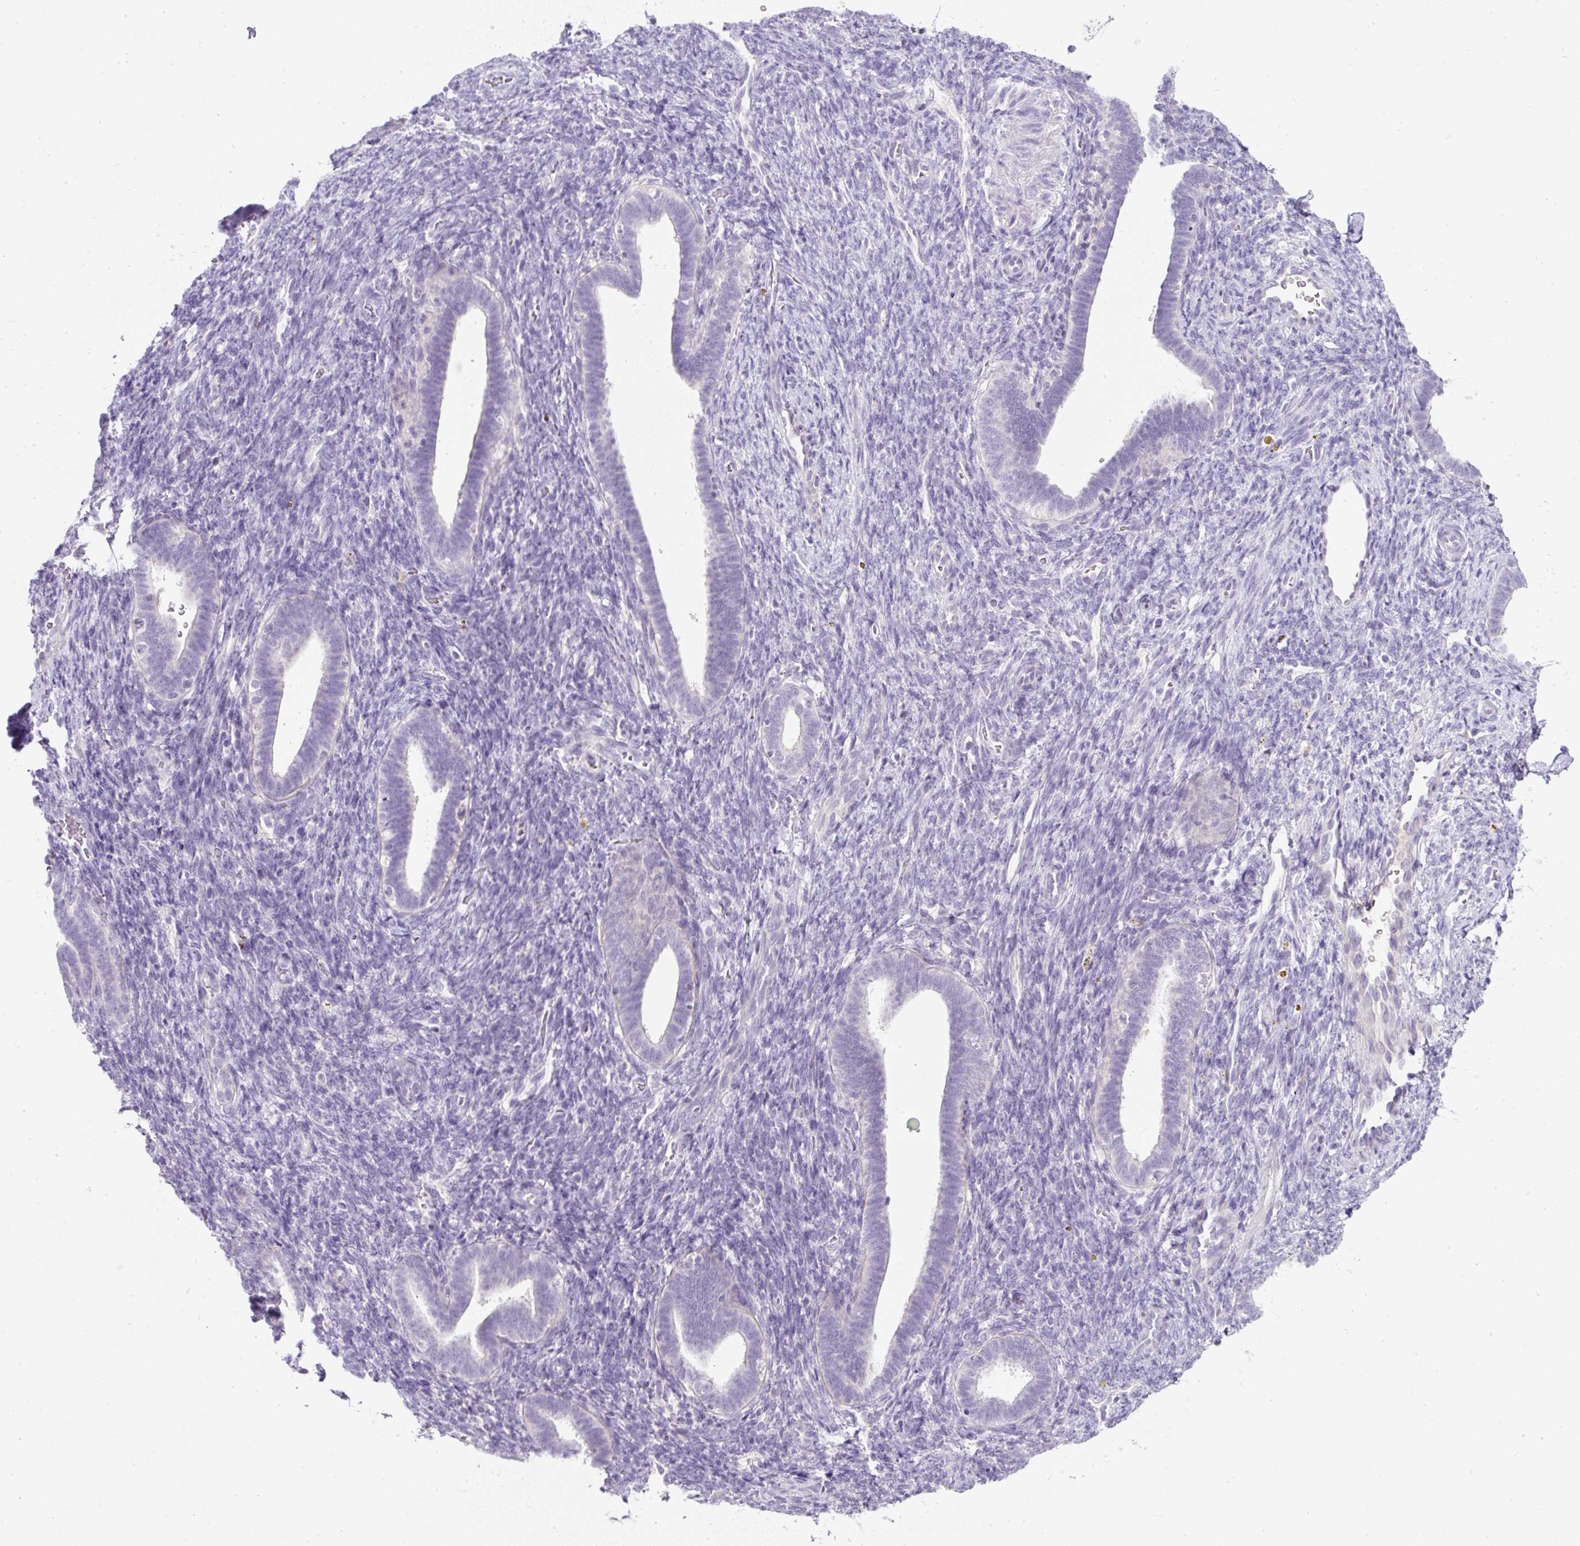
{"staining": {"intensity": "negative", "quantity": "none", "location": "none"}, "tissue": "endometrium", "cell_type": "Cells in endometrial stroma", "image_type": "normal", "snomed": [{"axis": "morphology", "description": "Normal tissue, NOS"}, {"axis": "topography", "description": "Endometrium"}], "caption": "DAB immunohistochemical staining of normal human endometrium displays no significant staining in cells in endometrial stroma.", "gene": "COL9A2", "patient": {"sex": "female", "age": 34}}